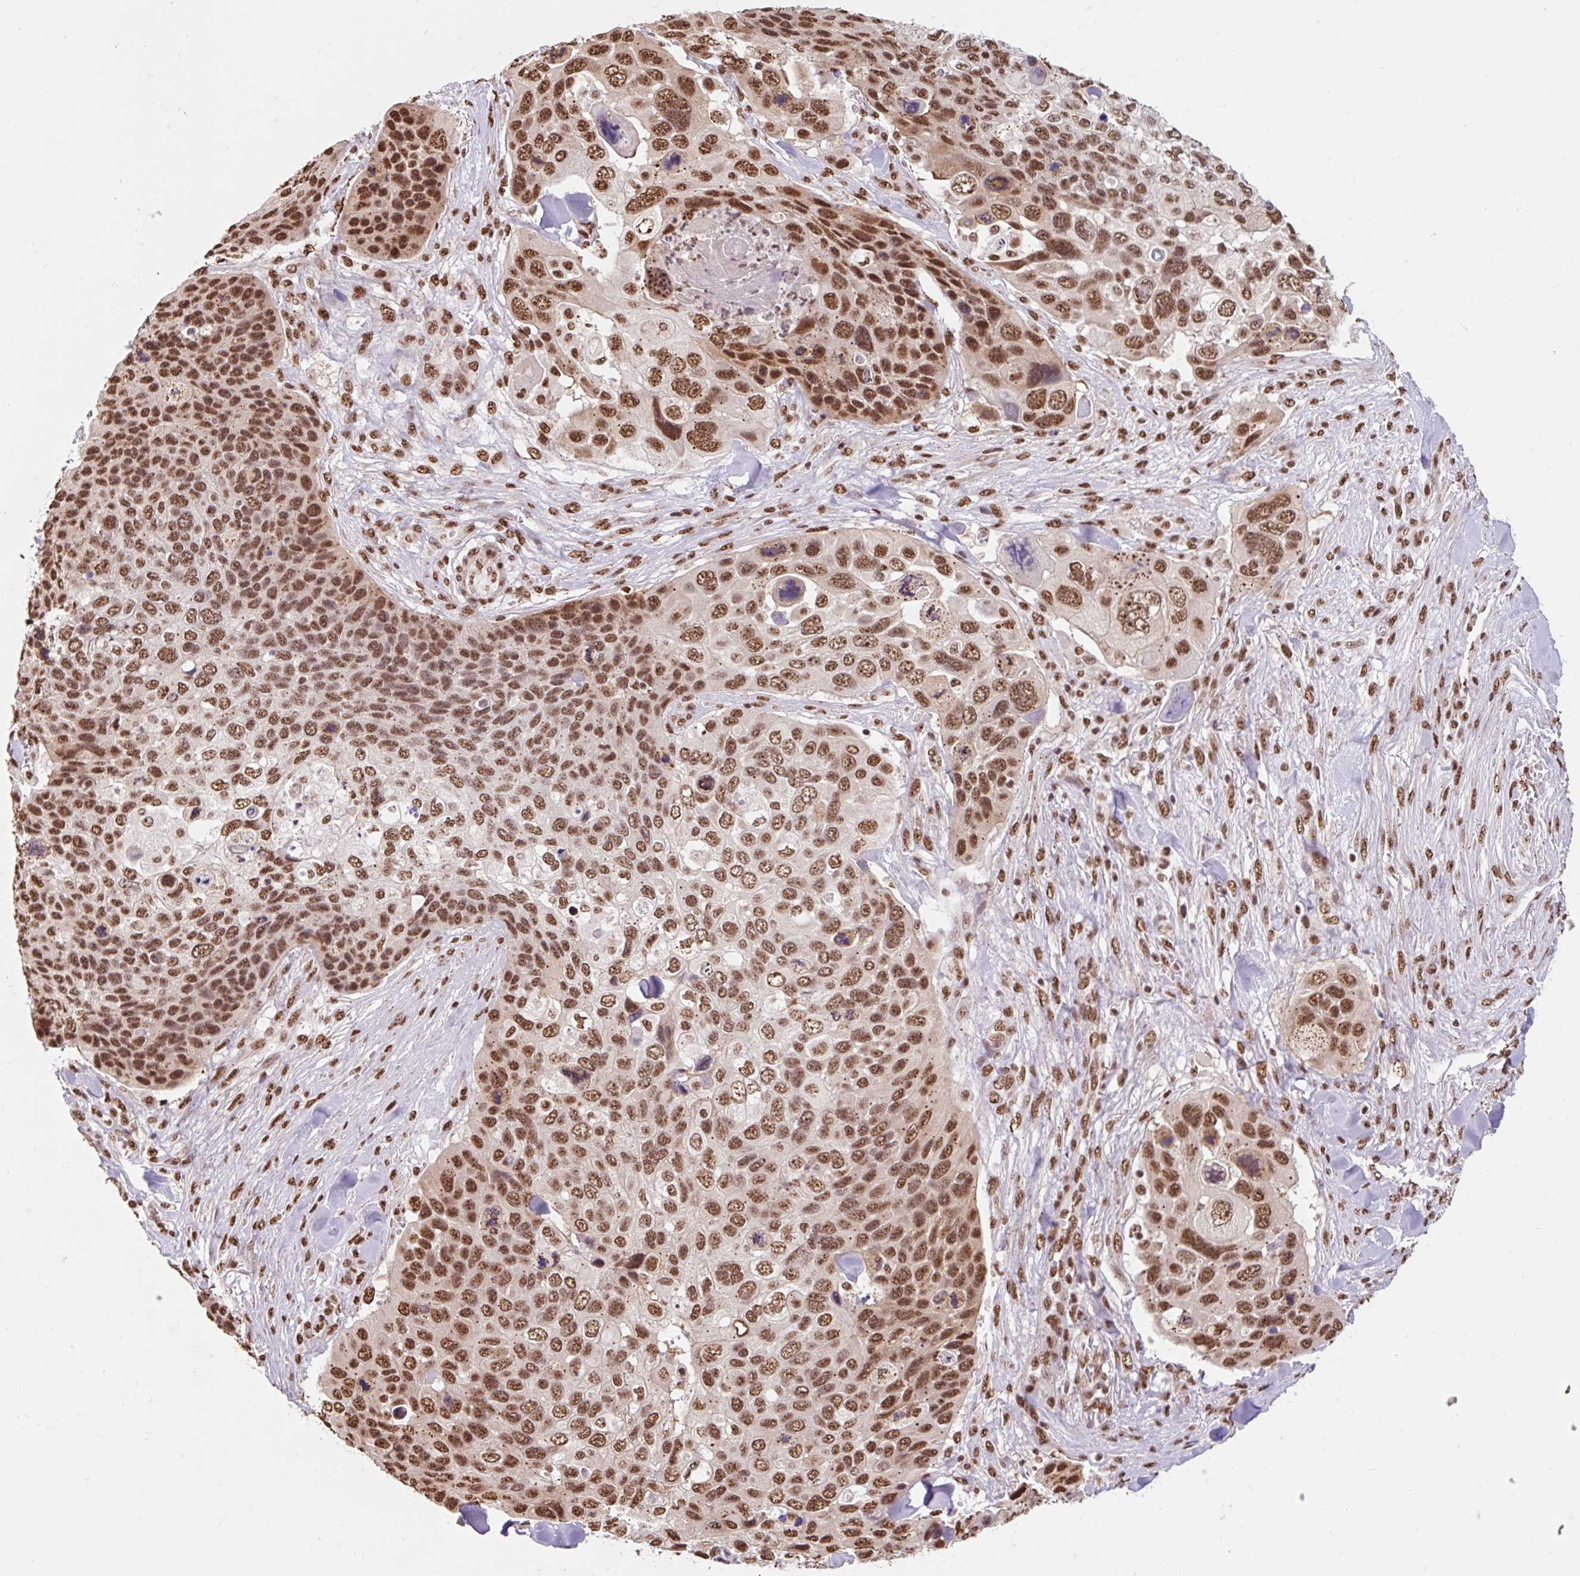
{"staining": {"intensity": "moderate", "quantity": ">75%", "location": "nuclear"}, "tissue": "skin cancer", "cell_type": "Tumor cells", "image_type": "cancer", "snomed": [{"axis": "morphology", "description": "Basal cell carcinoma"}, {"axis": "topography", "description": "Skin"}], "caption": "Human skin cancer stained with a protein marker reveals moderate staining in tumor cells.", "gene": "BICRA", "patient": {"sex": "female", "age": 74}}